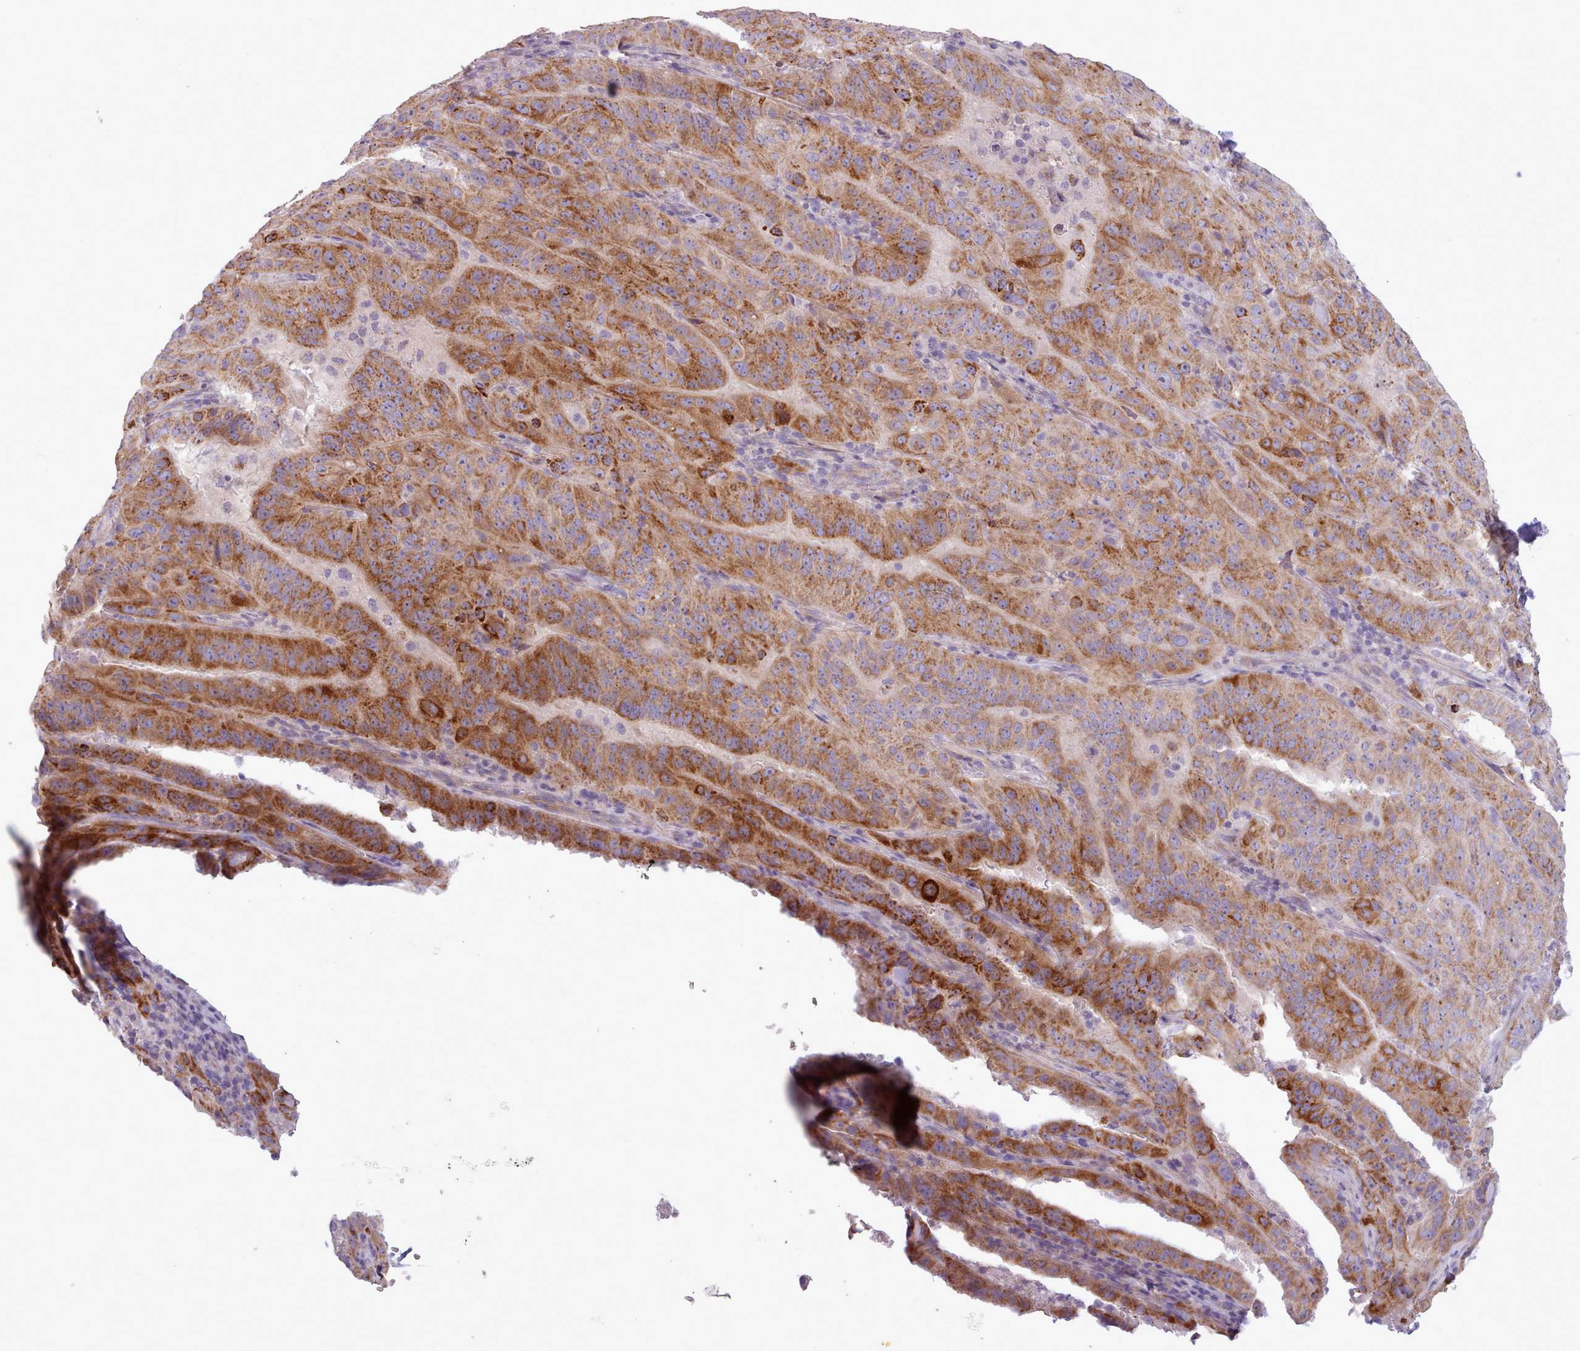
{"staining": {"intensity": "strong", "quantity": ">75%", "location": "cytoplasmic/membranous"}, "tissue": "pancreatic cancer", "cell_type": "Tumor cells", "image_type": "cancer", "snomed": [{"axis": "morphology", "description": "Adenocarcinoma, NOS"}, {"axis": "topography", "description": "Pancreas"}], "caption": "Pancreatic adenocarcinoma stained for a protein shows strong cytoplasmic/membranous positivity in tumor cells.", "gene": "AVL9", "patient": {"sex": "male", "age": 63}}